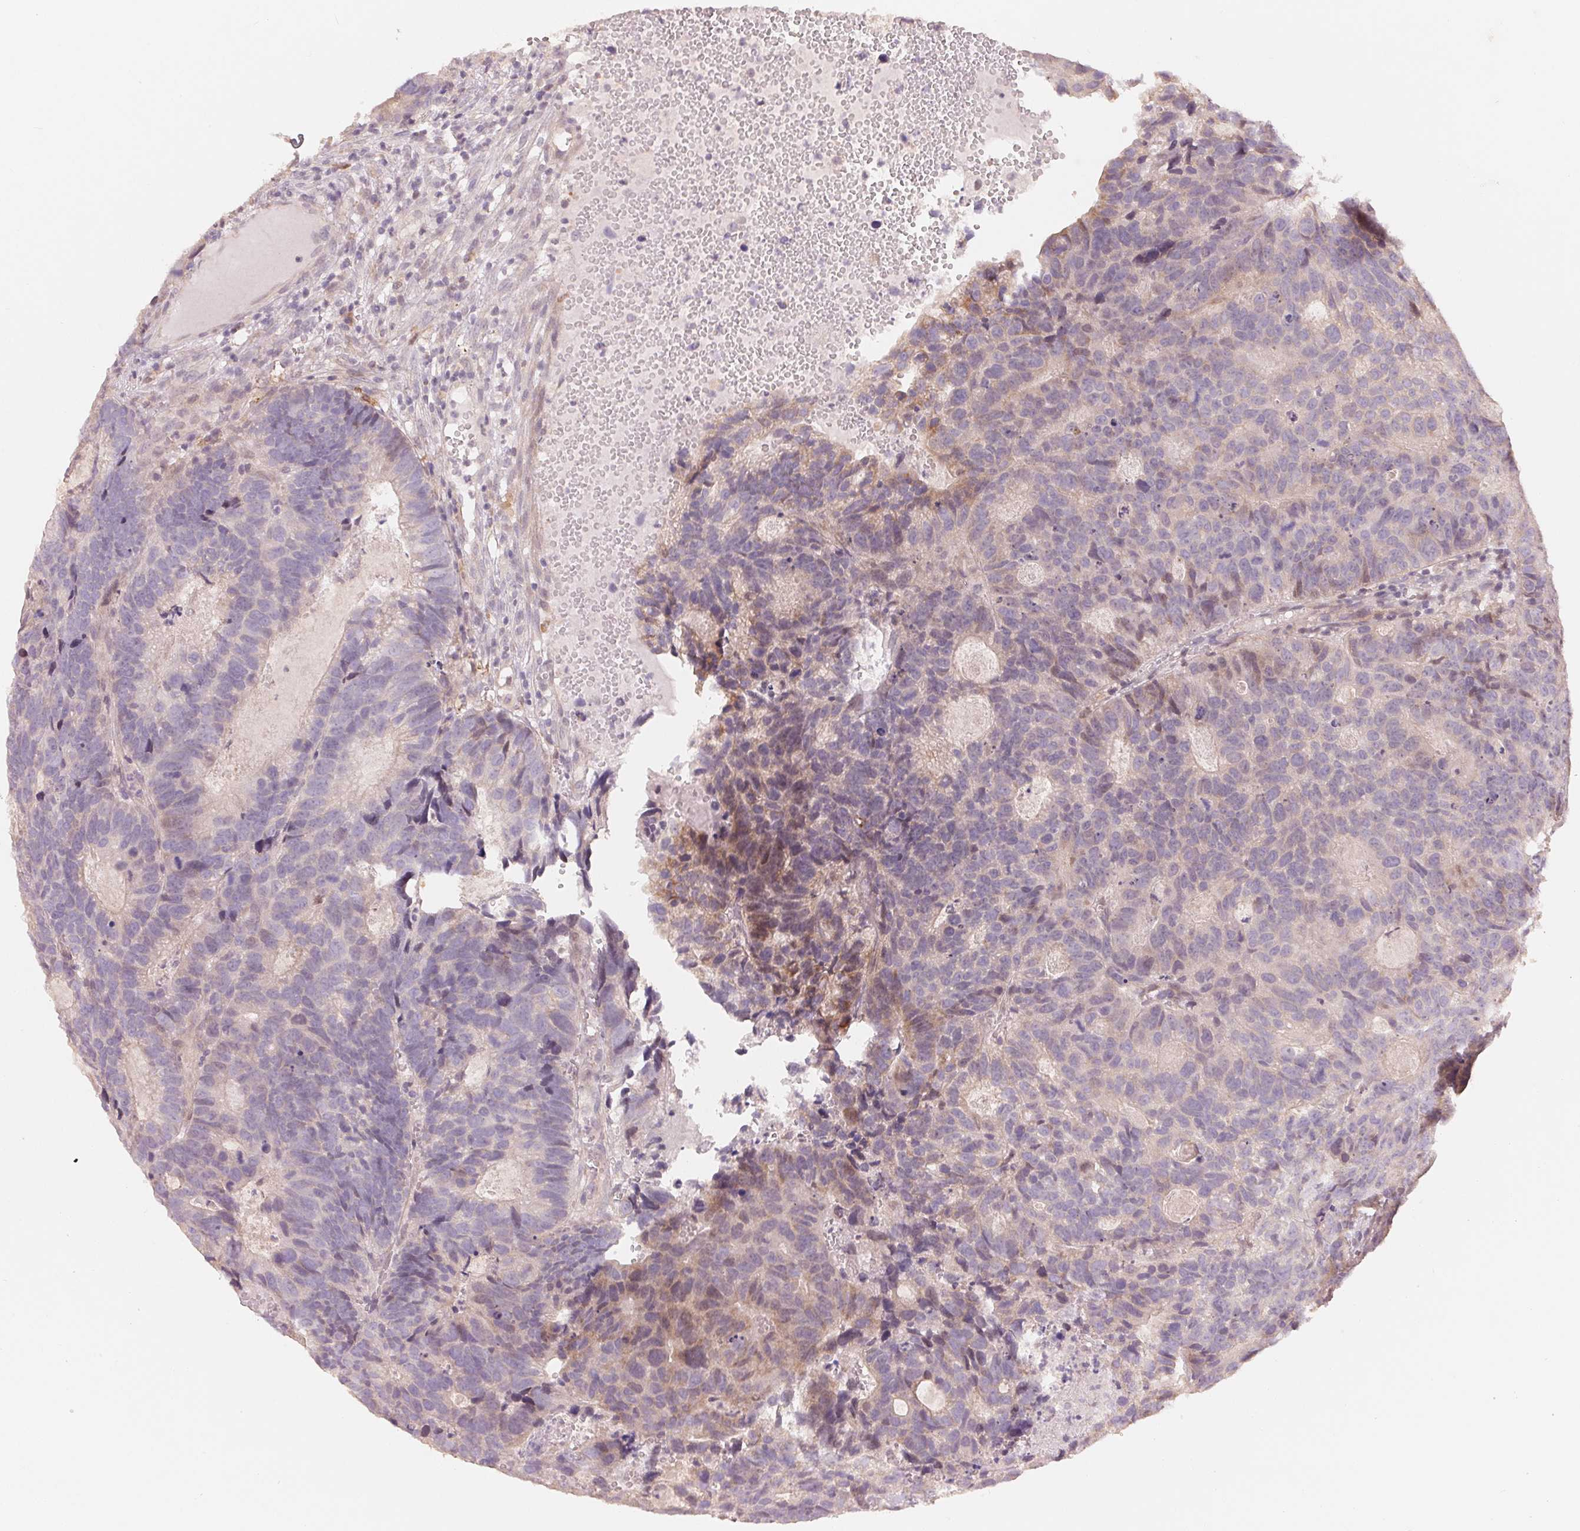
{"staining": {"intensity": "weak", "quantity": "<25%", "location": "cytoplasmic/membranous"}, "tissue": "head and neck cancer", "cell_type": "Tumor cells", "image_type": "cancer", "snomed": [{"axis": "morphology", "description": "Adenocarcinoma, NOS"}, {"axis": "topography", "description": "Head-Neck"}], "caption": "High magnification brightfield microscopy of head and neck cancer (adenocarcinoma) stained with DAB (3,3'-diaminobenzidine) (brown) and counterstained with hematoxylin (blue): tumor cells show no significant expression. (Stains: DAB (3,3'-diaminobenzidine) immunohistochemistry with hematoxylin counter stain, Microscopy: brightfield microscopy at high magnification).", "gene": "DENND2C", "patient": {"sex": "male", "age": 62}}